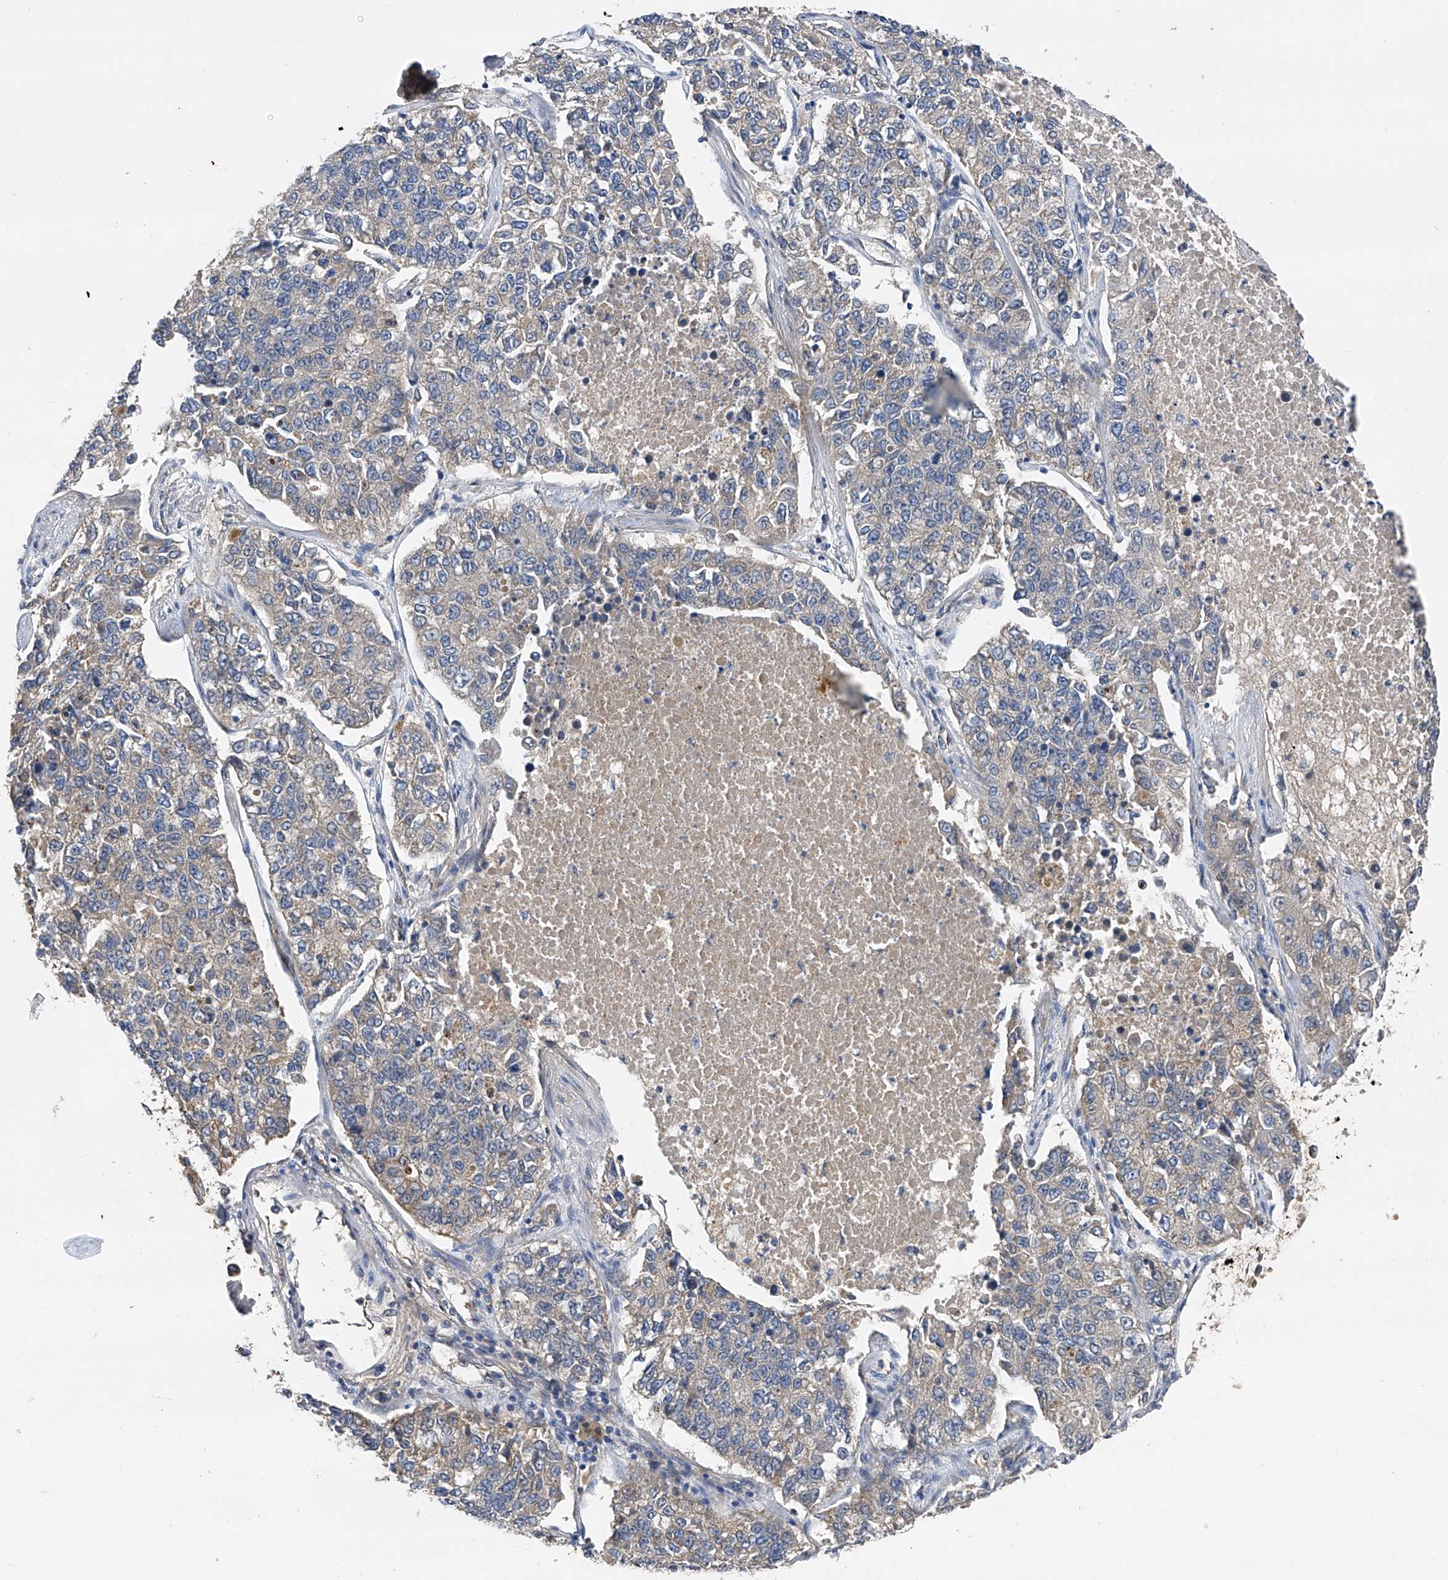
{"staining": {"intensity": "weak", "quantity": "<25%", "location": "cytoplasmic/membranous"}, "tissue": "lung cancer", "cell_type": "Tumor cells", "image_type": "cancer", "snomed": [{"axis": "morphology", "description": "Adenocarcinoma, NOS"}, {"axis": "topography", "description": "Lung"}], "caption": "DAB immunohistochemical staining of lung adenocarcinoma displays no significant expression in tumor cells. (Brightfield microscopy of DAB (3,3'-diaminobenzidine) immunohistochemistry (IHC) at high magnification).", "gene": "PTK2", "patient": {"sex": "male", "age": 49}}